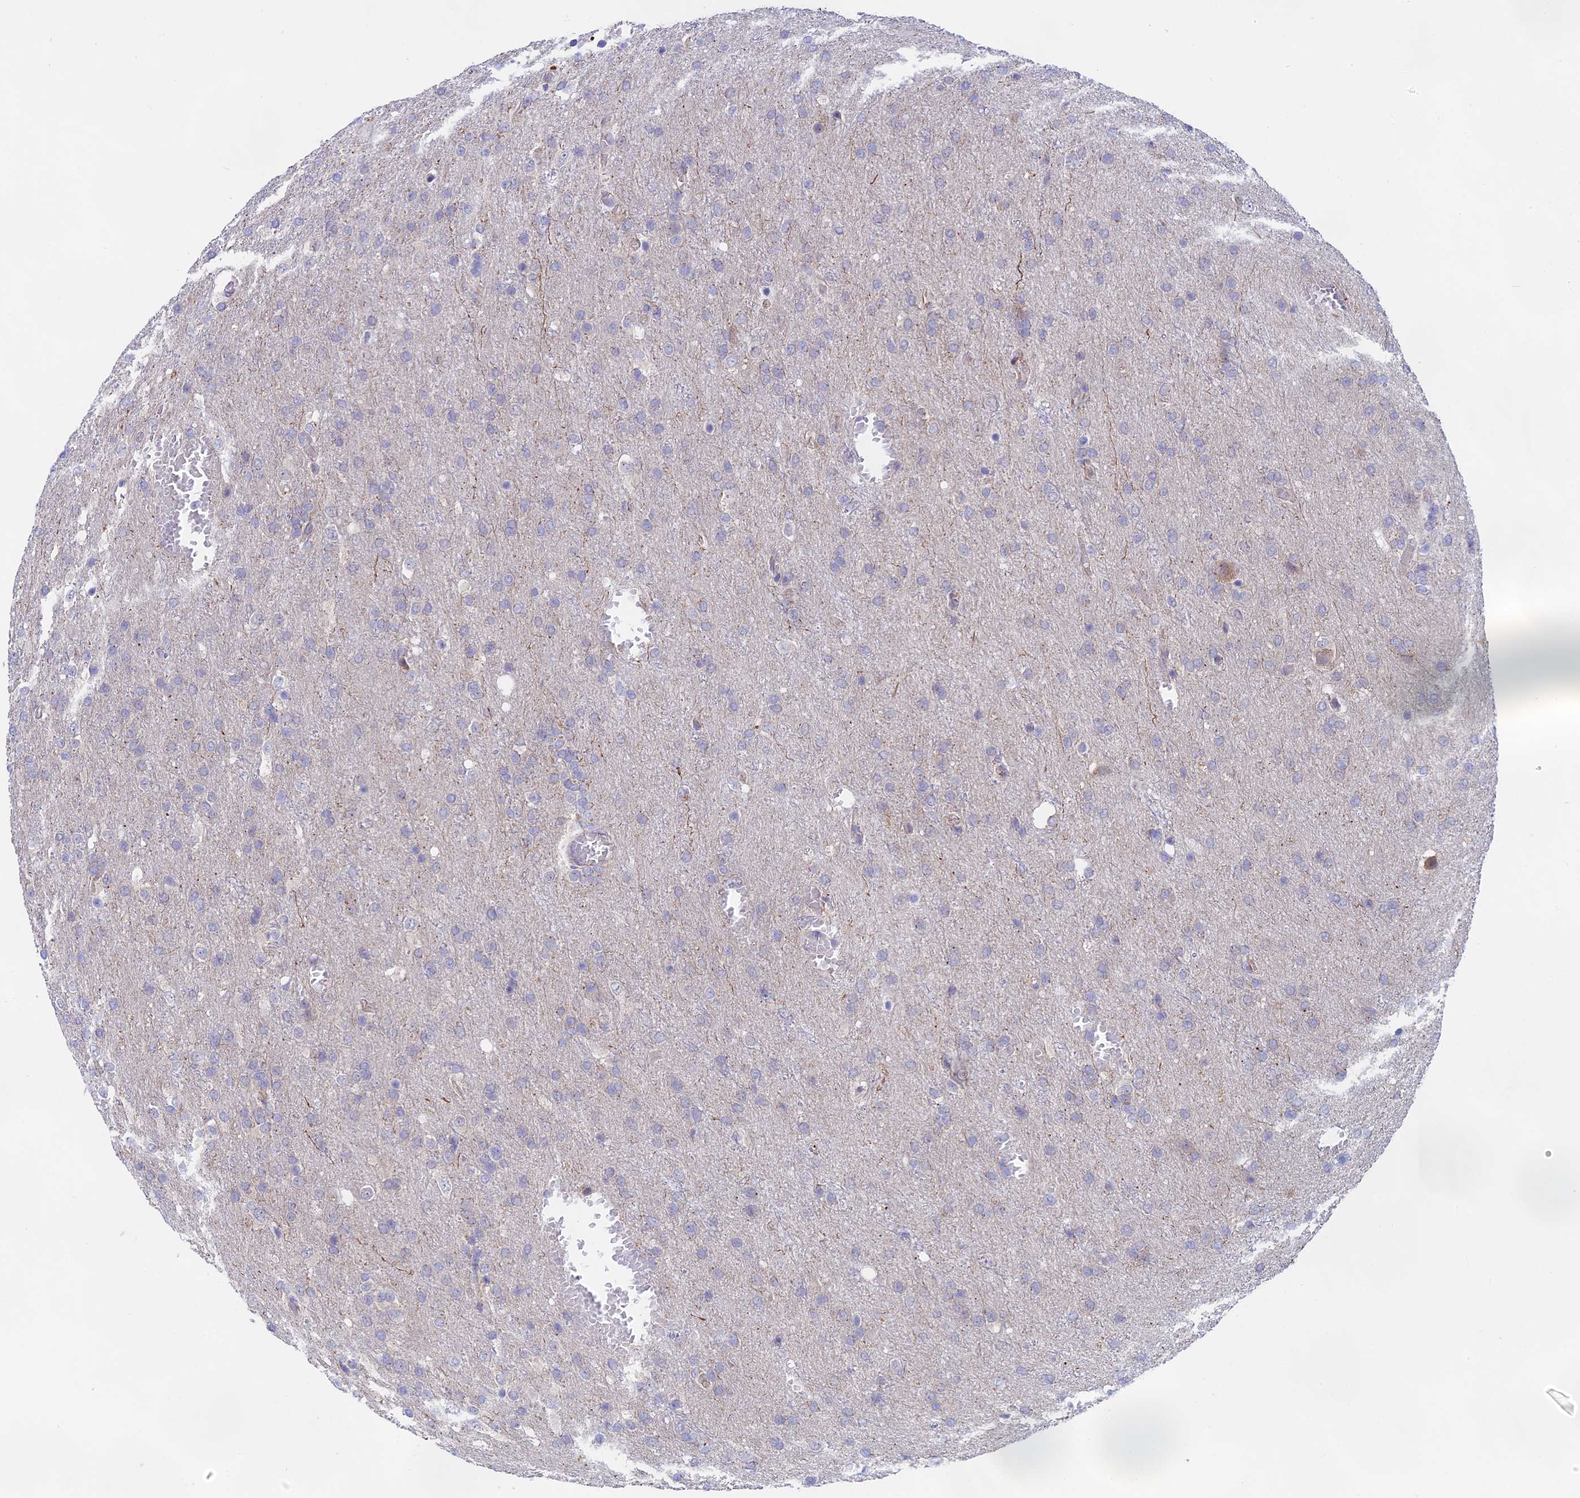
{"staining": {"intensity": "negative", "quantity": "none", "location": "none"}, "tissue": "glioma", "cell_type": "Tumor cells", "image_type": "cancer", "snomed": [{"axis": "morphology", "description": "Glioma, malignant, High grade"}, {"axis": "topography", "description": "Brain"}], "caption": "A histopathology image of human glioma is negative for staining in tumor cells.", "gene": "TENT4B", "patient": {"sex": "female", "age": 74}}